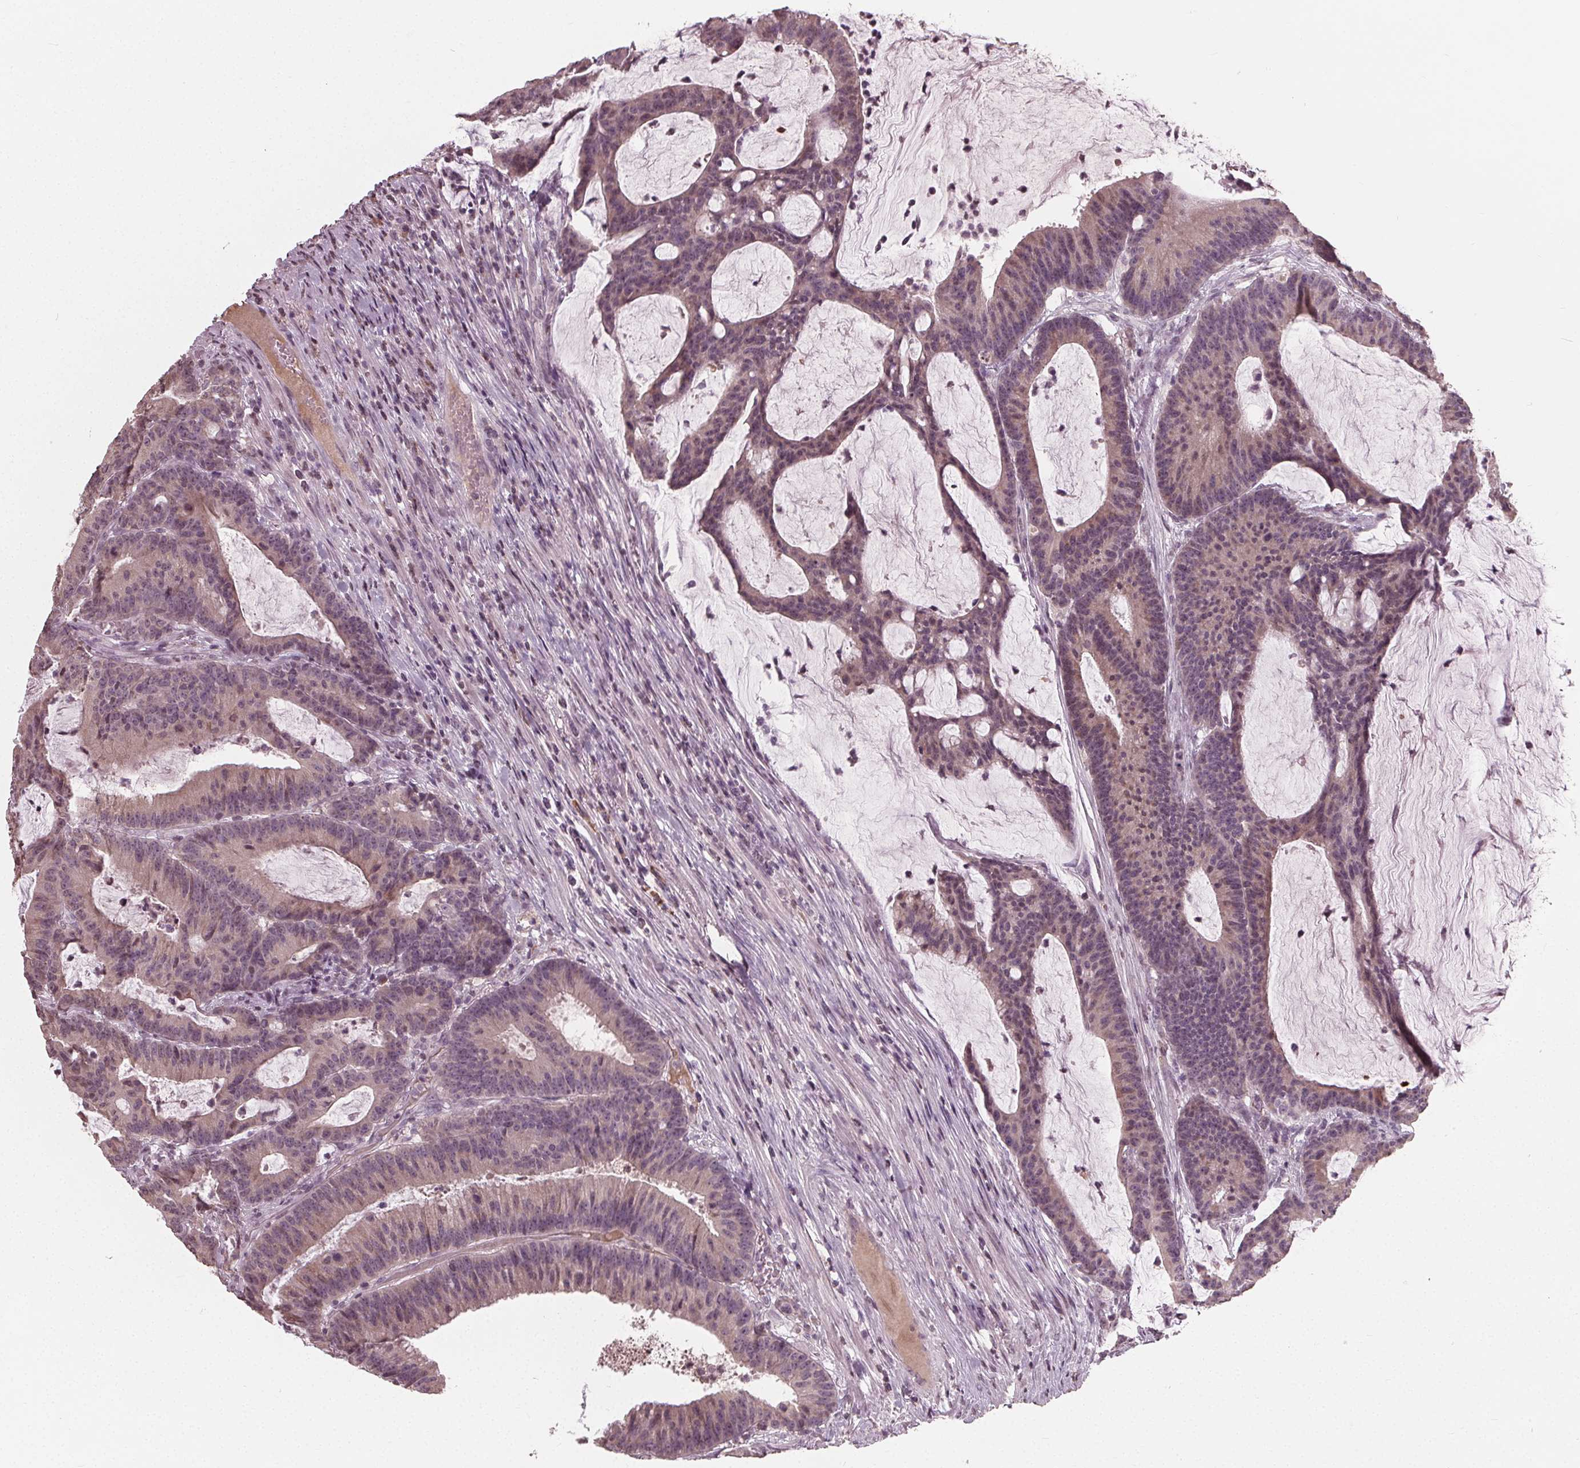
{"staining": {"intensity": "weak", "quantity": "<25%", "location": "cytoplasmic/membranous"}, "tissue": "colorectal cancer", "cell_type": "Tumor cells", "image_type": "cancer", "snomed": [{"axis": "morphology", "description": "Adenocarcinoma, NOS"}, {"axis": "topography", "description": "Colon"}], "caption": "There is no significant staining in tumor cells of colorectal cancer (adenocarcinoma).", "gene": "CXCL16", "patient": {"sex": "female", "age": 78}}